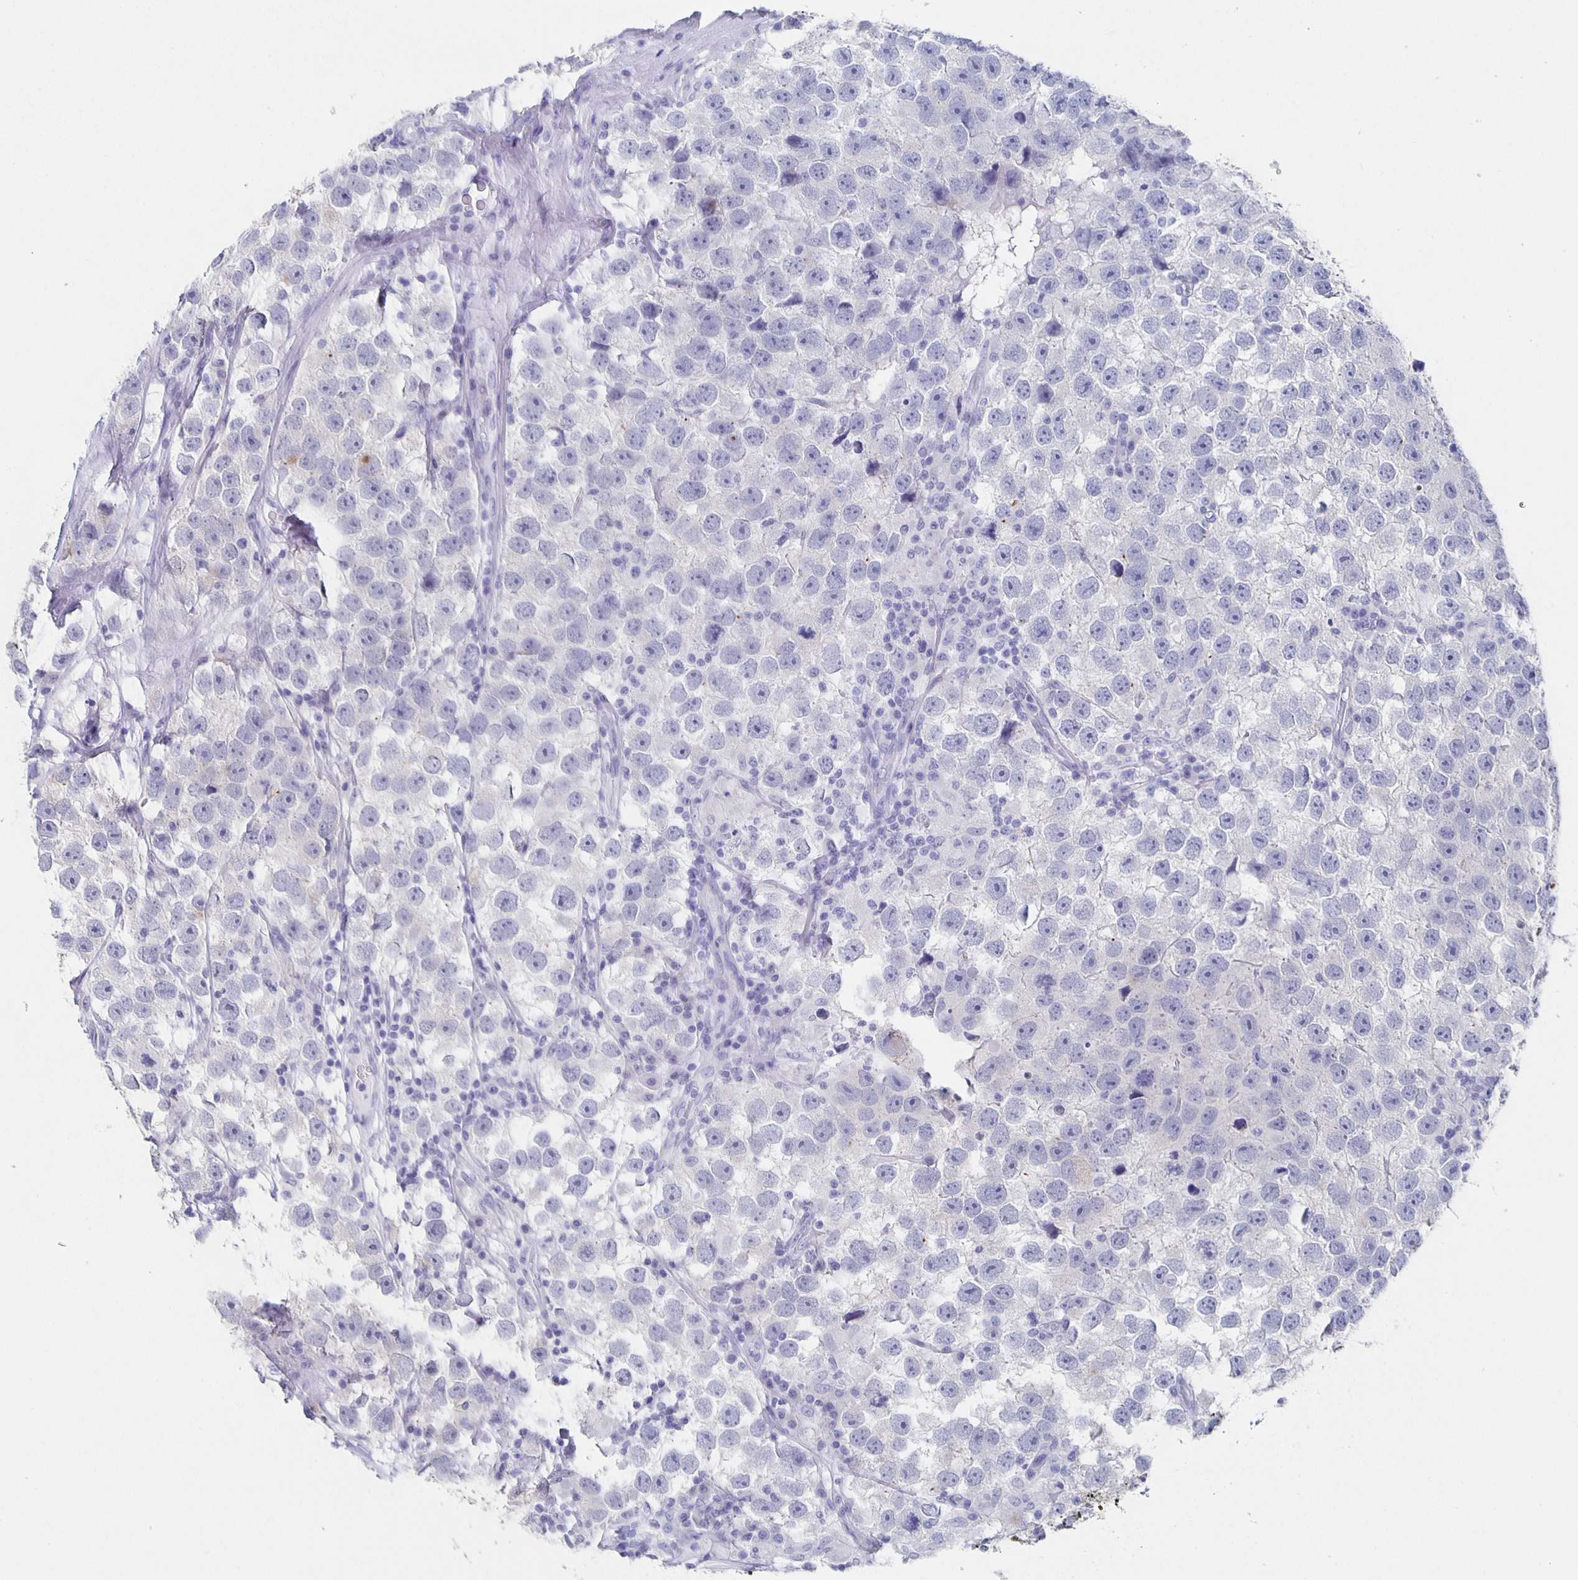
{"staining": {"intensity": "negative", "quantity": "none", "location": "none"}, "tissue": "testis cancer", "cell_type": "Tumor cells", "image_type": "cancer", "snomed": [{"axis": "morphology", "description": "Seminoma, NOS"}, {"axis": "topography", "description": "Testis"}], "caption": "Tumor cells are negative for brown protein staining in testis seminoma.", "gene": "SLC34A2", "patient": {"sex": "male", "age": 26}}